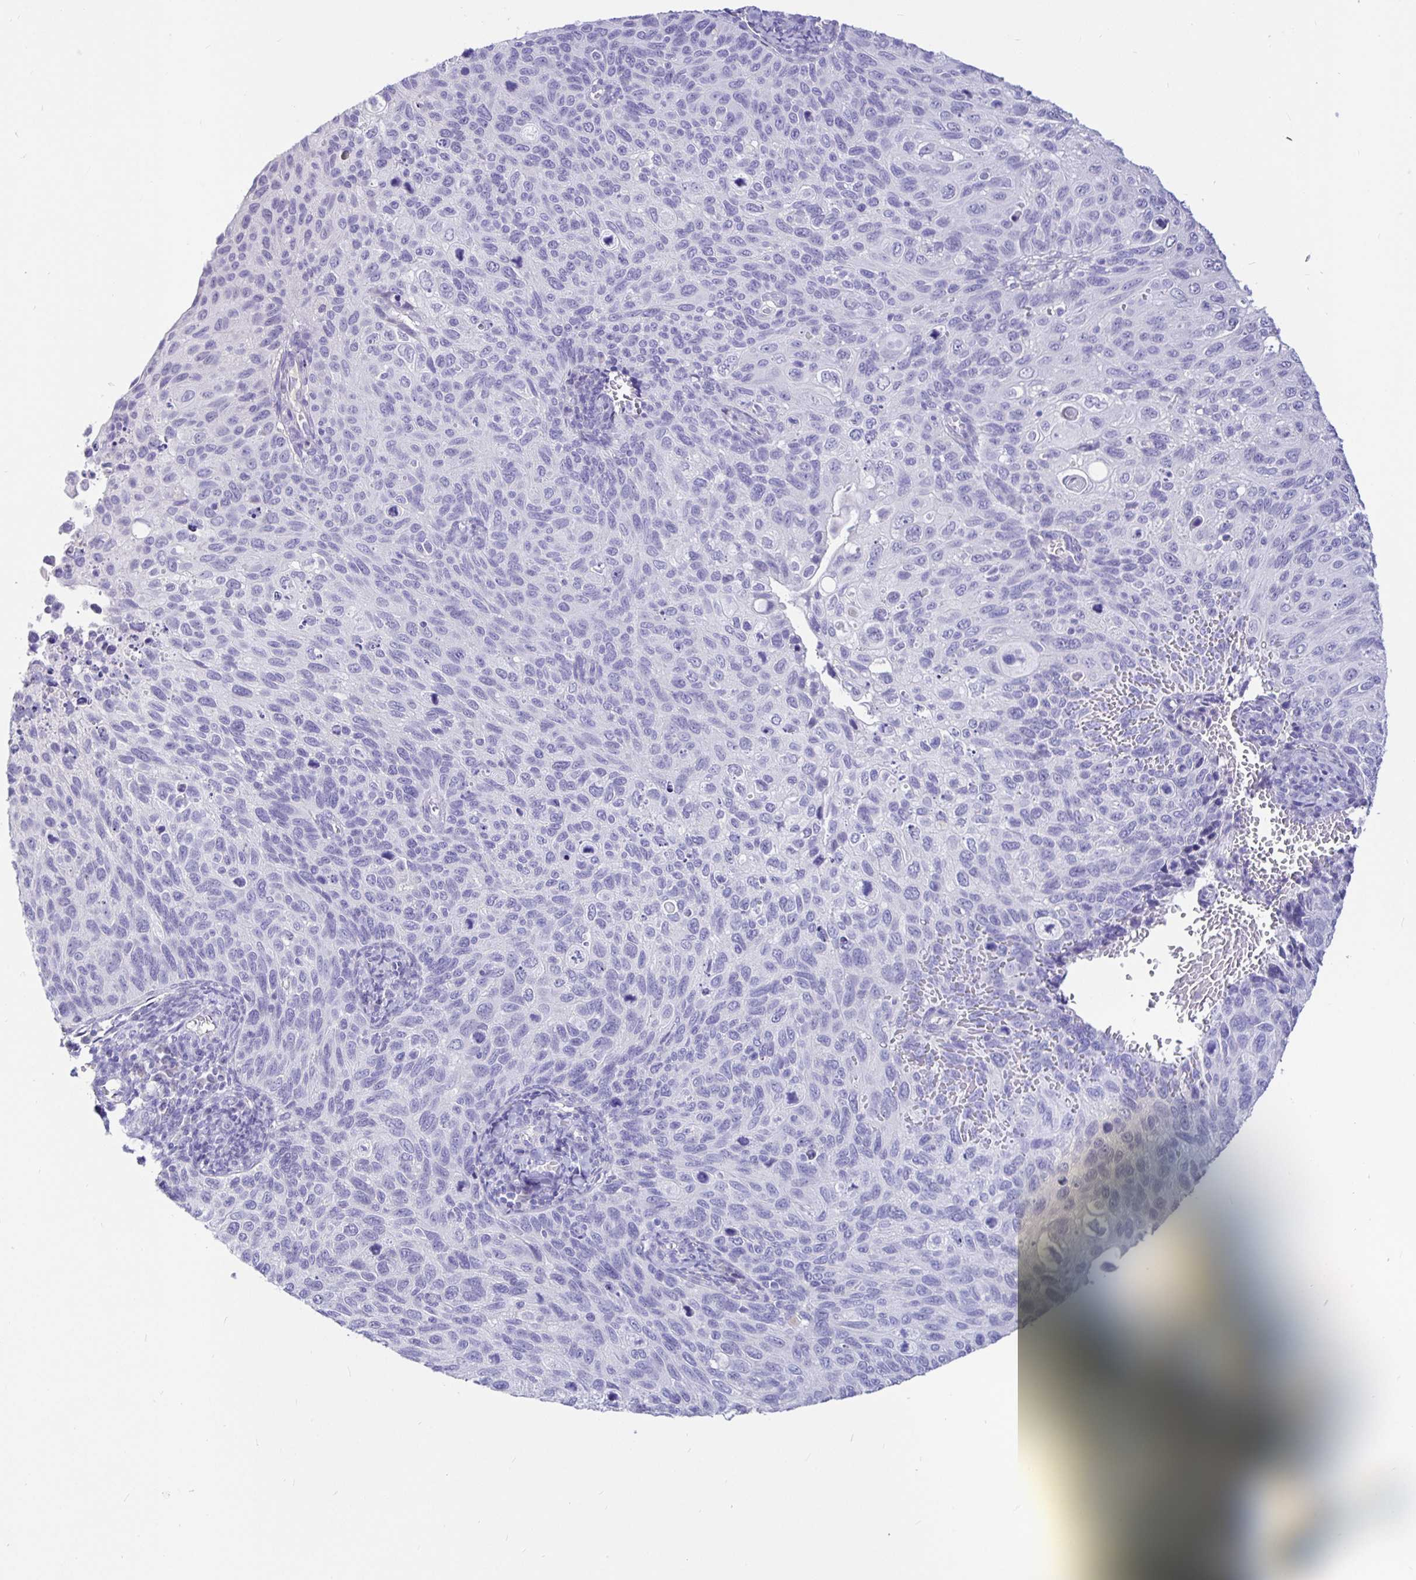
{"staining": {"intensity": "negative", "quantity": "none", "location": "none"}, "tissue": "cervical cancer", "cell_type": "Tumor cells", "image_type": "cancer", "snomed": [{"axis": "morphology", "description": "Squamous cell carcinoma, NOS"}, {"axis": "topography", "description": "Cervix"}], "caption": "The micrograph displays no staining of tumor cells in cervical cancer (squamous cell carcinoma). (DAB immunohistochemistry (IHC) visualized using brightfield microscopy, high magnification).", "gene": "TPTE", "patient": {"sex": "female", "age": 70}}